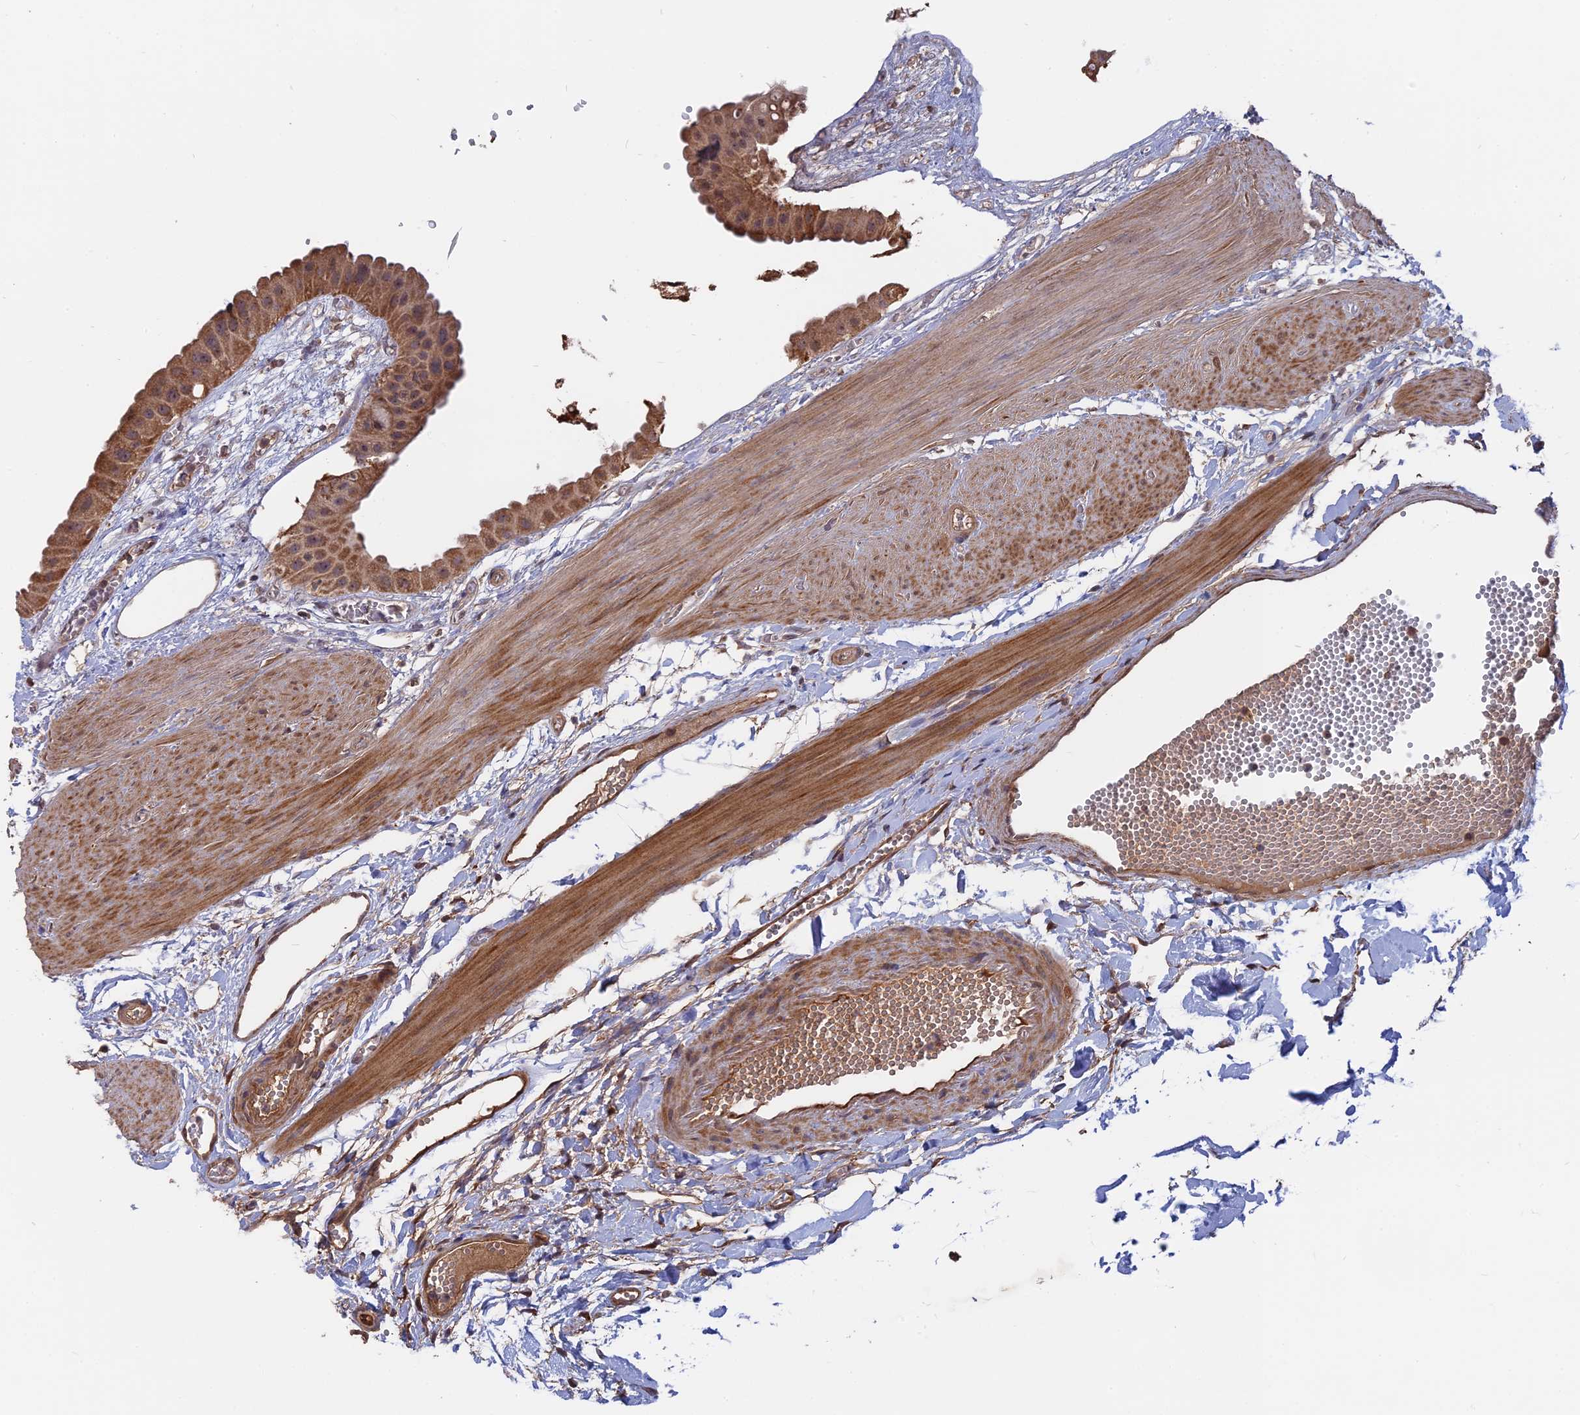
{"staining": {"intensity": "strong", "quantity": ">75%", "location": "cytoplasmic/membranous"}, "tissue": "gallbladder", "cell_type": "Glandular cells", "image_type": "normal", "snomed": [{"axis": "morphology", "description": "Normal tissue, NOS"}, {"axis": "topography", "description": "Gallbladder"}], "caption": "Strong cytoplasmic/membranous staining for a protein is seen in approximately >75% of glandular cells of normal gallbladder using immunohistochemistry (IHC).", "gene": "SAC3D1", "patient": {"sex": "female", "age": 64}}